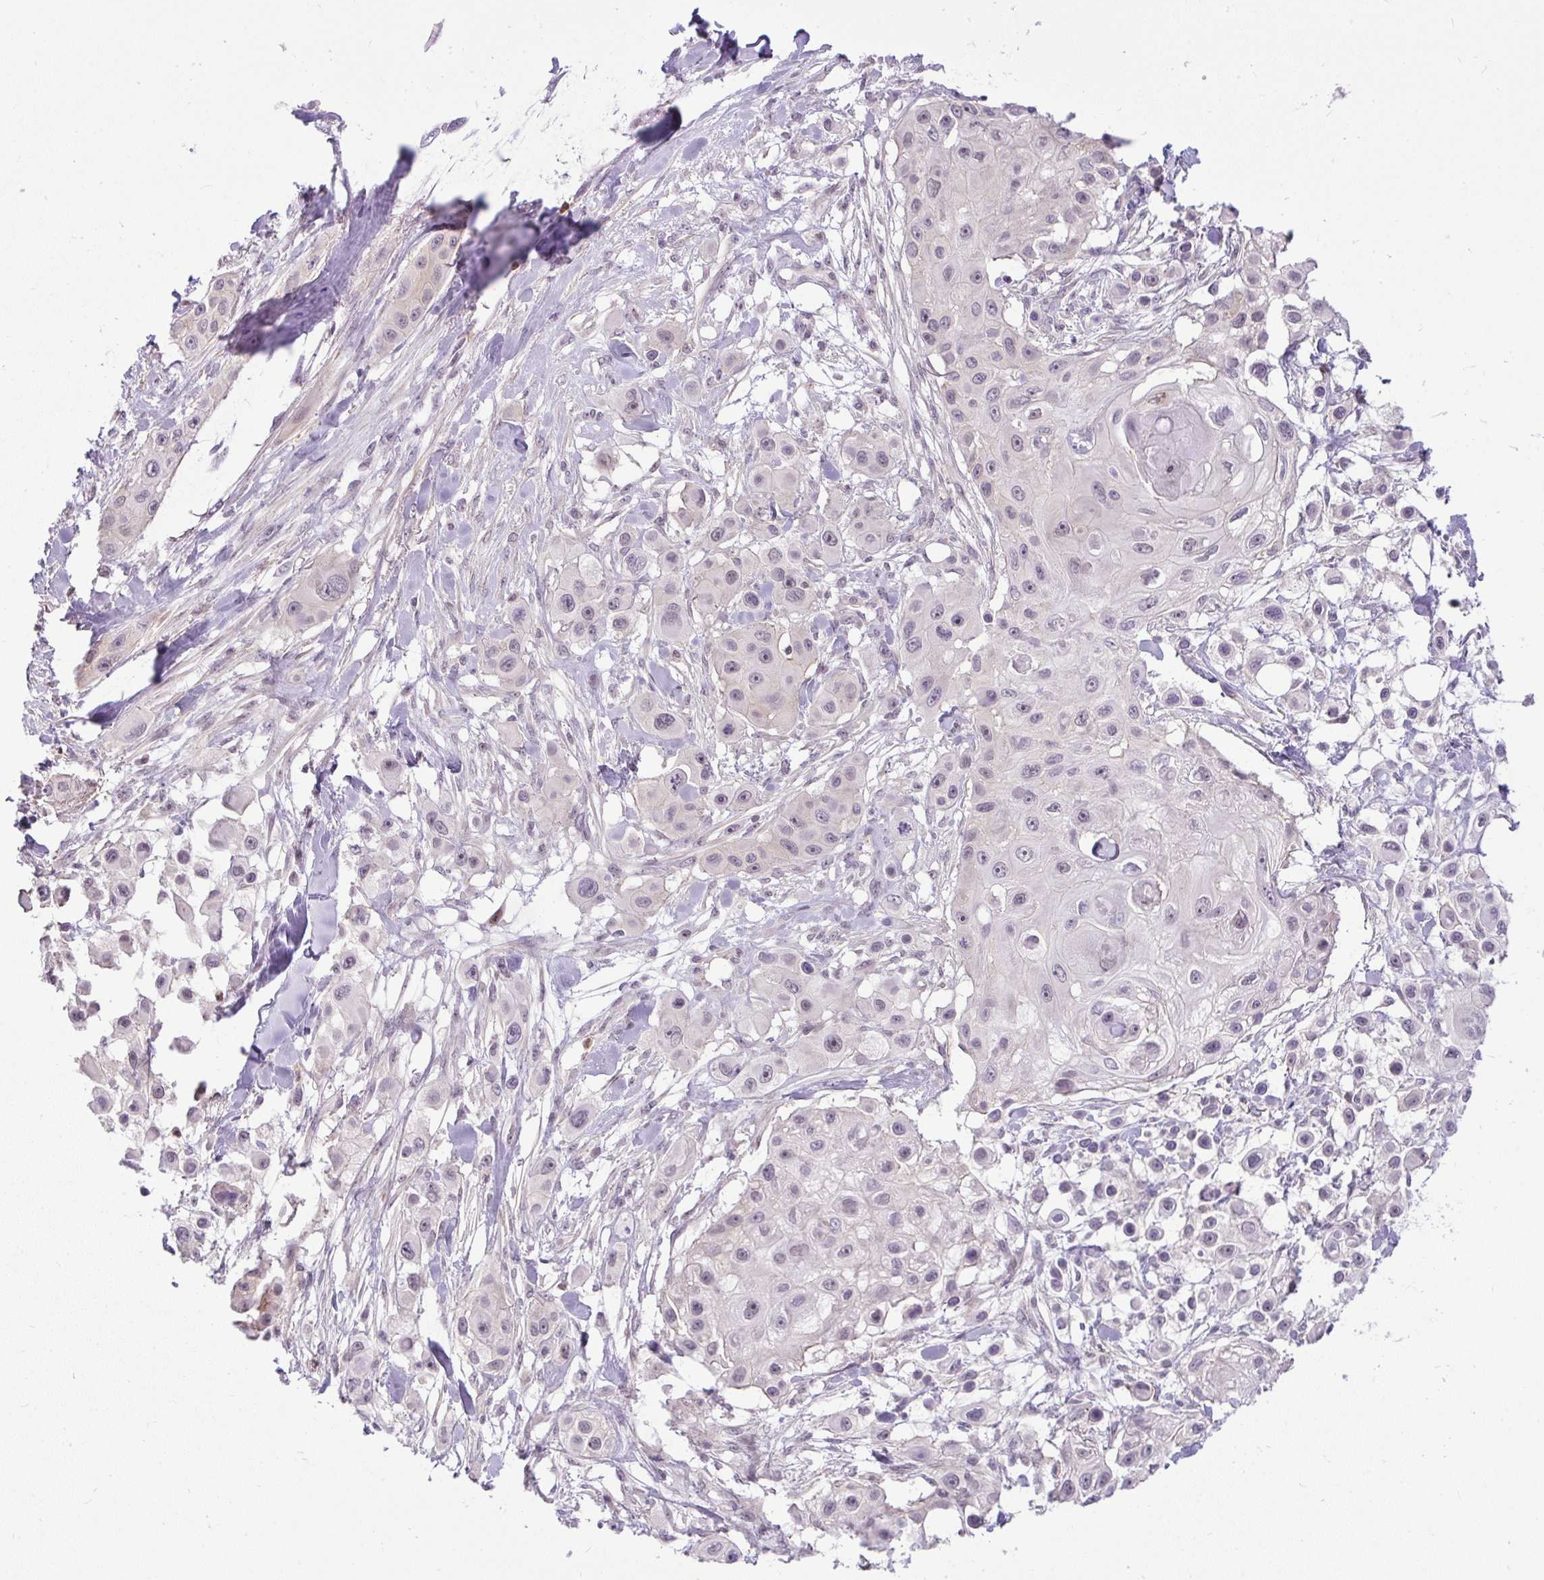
{"staining": {"intensity": "negative", "quantity": "none", "location": "none"}, "tissue": "skin cancer", "cell_type": "Tumor cells", "image_type": "cancer", "snomed": [{"axis": "morphology", "description": "Squamous cell carcinoma, NOS"}, {"axis": "topography", "description": "Skin"}], "caption": "The IHC photomicrograph has no significant positivity in tumor cells of skin cancer tissue.", "gene": "DZIP1", "patient": {"sex": "male", "age": 63}}